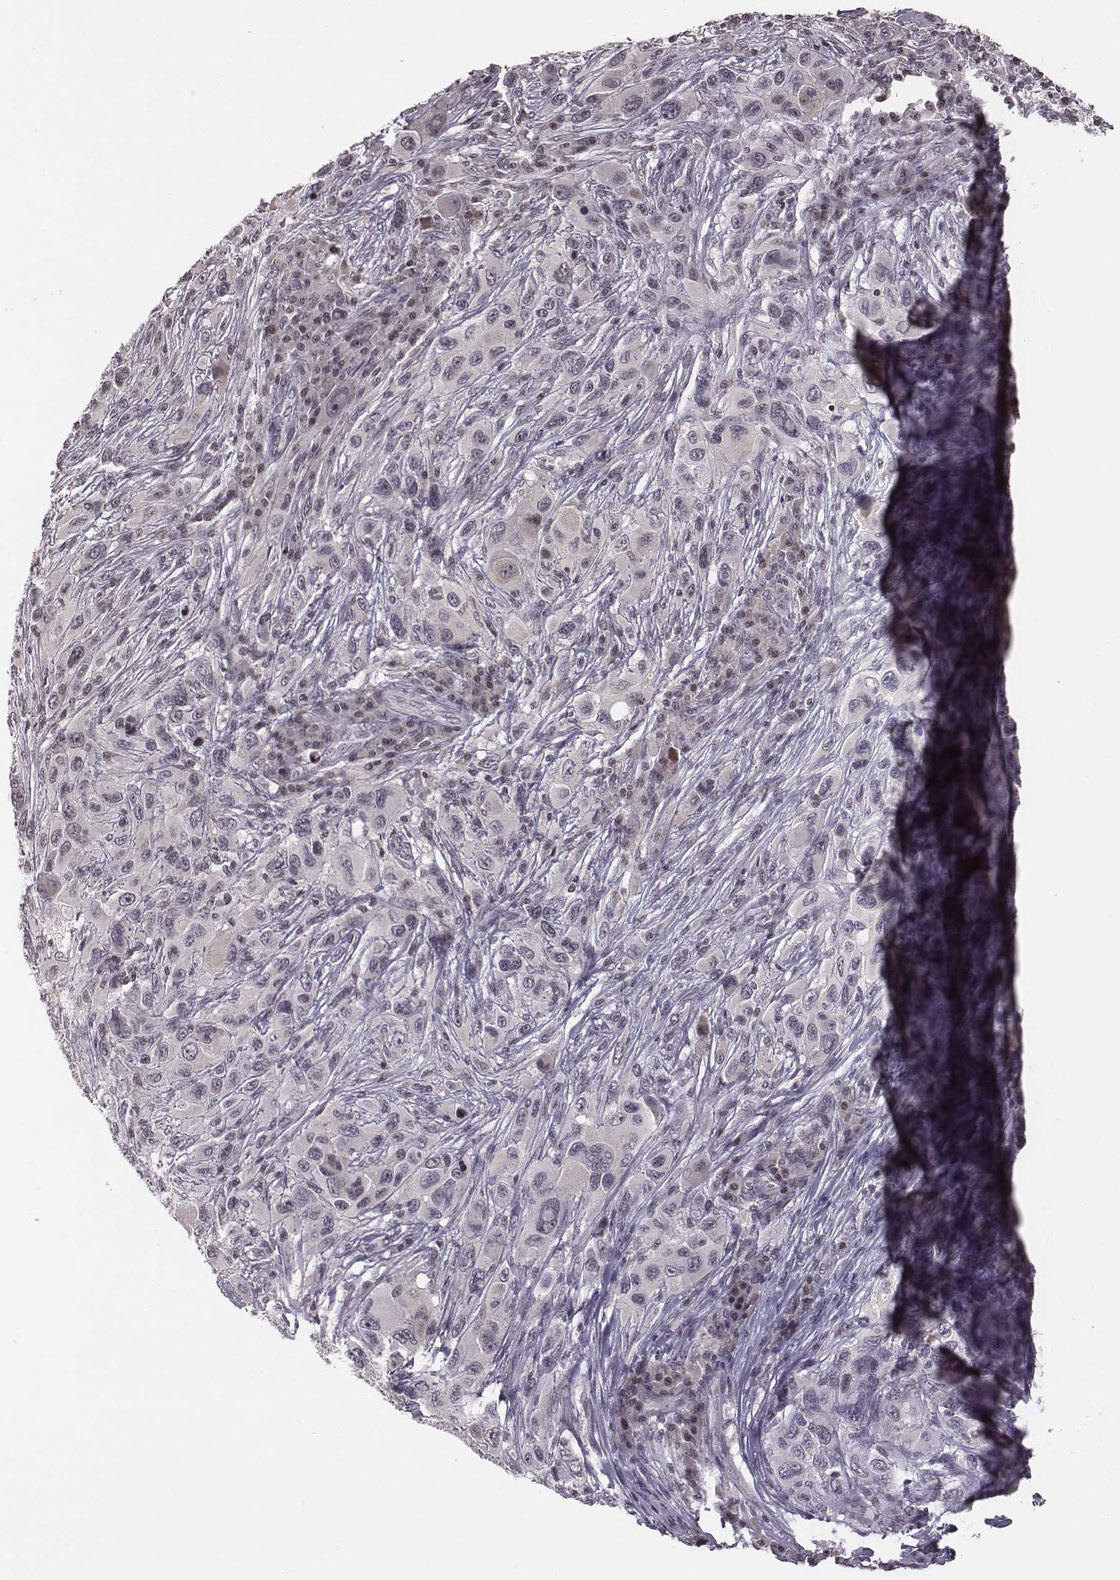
{"staining": {"intensity": "negative", "quantity": "none", "location": "none"}, "tissue": "melanoma", "cell_type": "Tumor cells", "image_type": "cancer", "snomed": [{"axis": "morphology", "description": "Malignant melanoma, NOS"}, {"axis": "topography", "description": "Skin"}], "caption": "Image shows no protein positivity in tumor cells of malignant melanoma tissue.", "gene": "GRM4", "patient": {"sex": "male", "age": 53}}